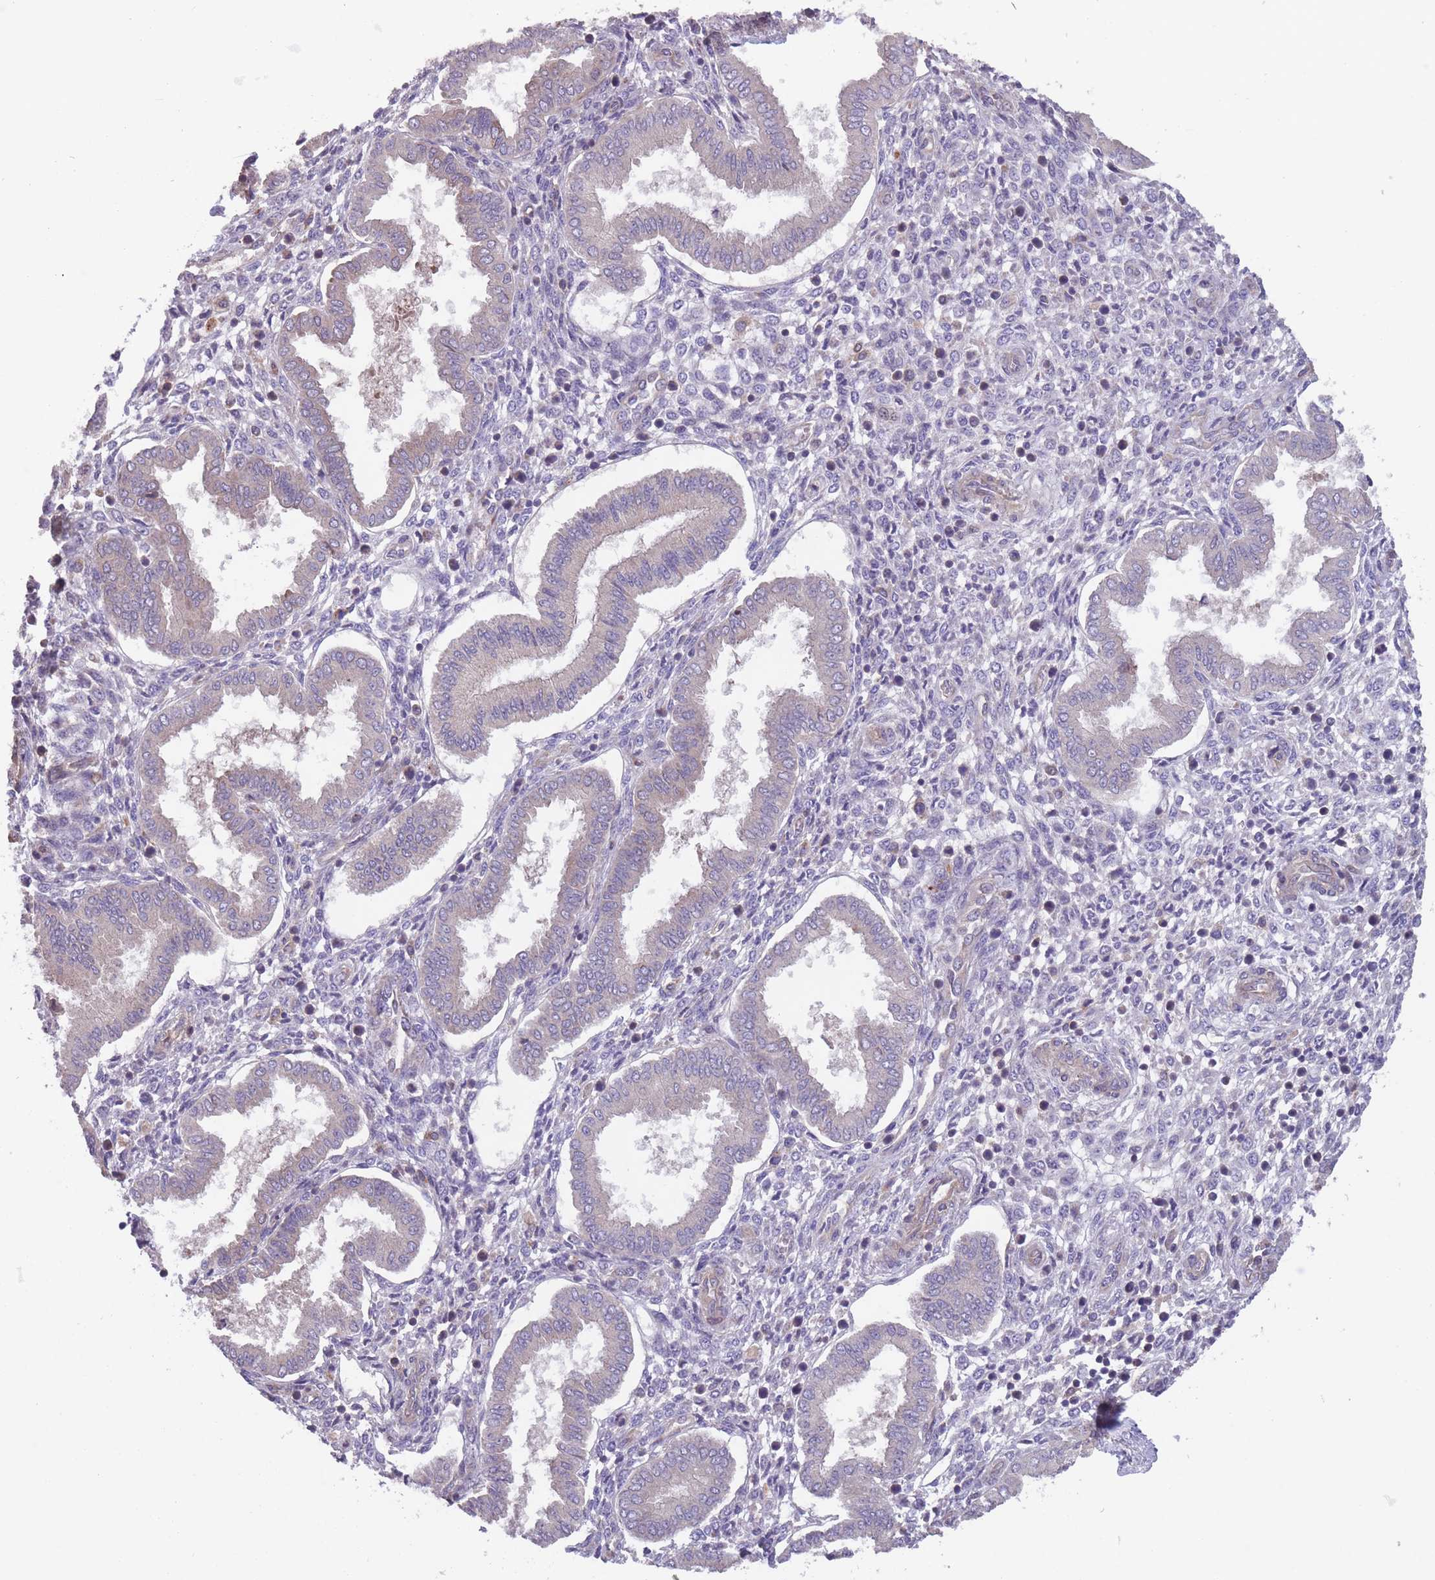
{"staining": {"intensity": "negative", "quantity": "none", "location": "none"}, "tissue": "endometrium", "cell_type": "Cells in endometrial stroma", "image_type": "normal", "snomed": [{"axis": "morphology", "description": "Normal tissue, NOS"}, {"axis": "topography", "description": "Endometrium"}], "caption": "DAB immunohistochemical staining of unremarkable human endometrium shows no significant positivity in cells in endometrial stroma.", "gene": "ITPKC", "patient": {"sex": "female", "age": 24}}